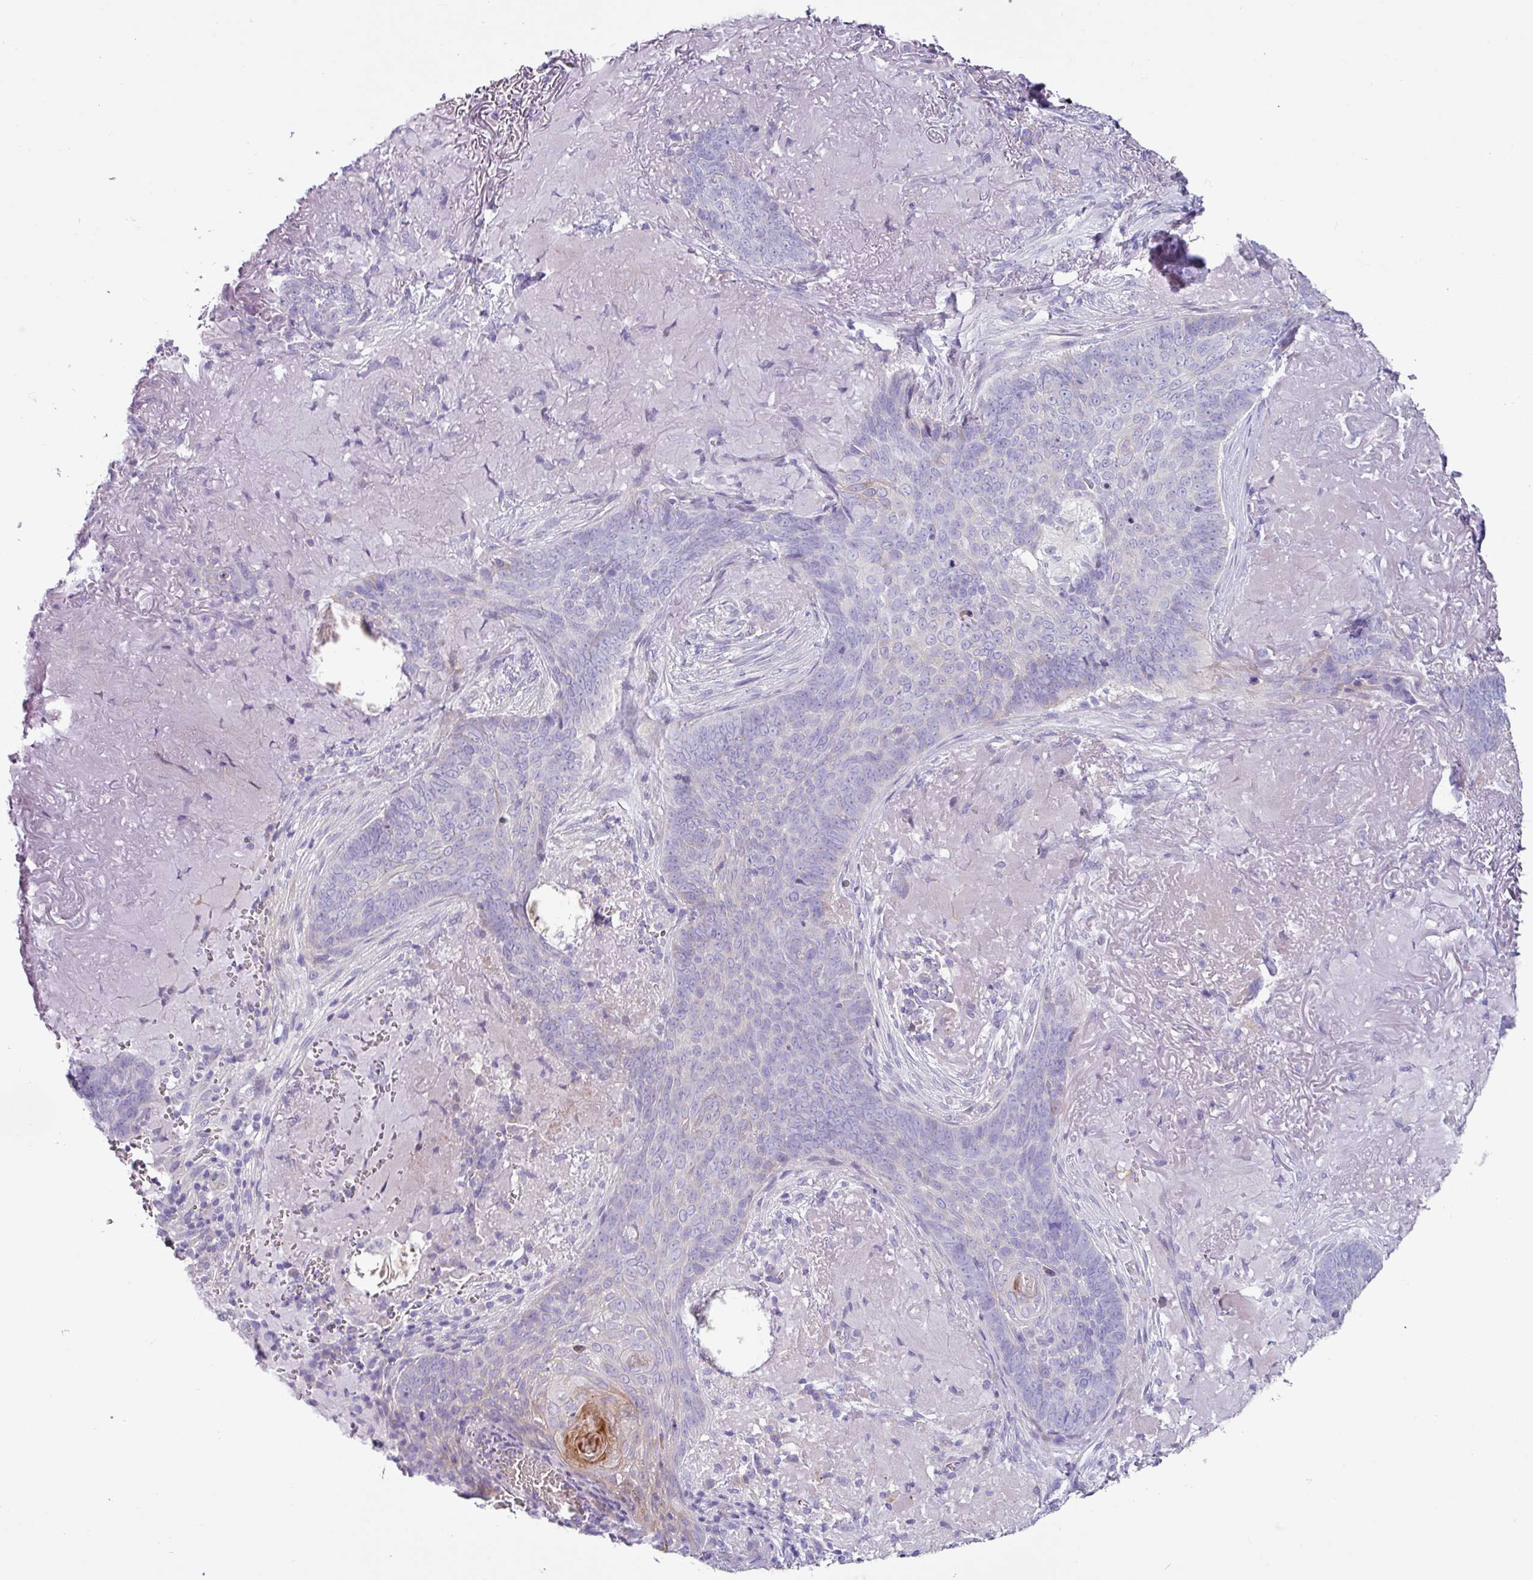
{"staining": {"intensity": "negative", "quantity": "none", "location": "none"}, "tissue": "skin cancer", "cell_type": "Tumor cells", "image_type": "cancer", "snomed": [{"axis": "morphology", "description": "Basal cell carcinoma"}, {"axis": "topography", "description": "Skin"}, {"axis": "topography", "description": "Skin of face"}], "caption": "Immunohistochemistry of human skin cancer (basal cell carcinoma) shows no staining in tumor cells.", "gene": "RGS16", "patient": {"sex": "female", "age": 95}}